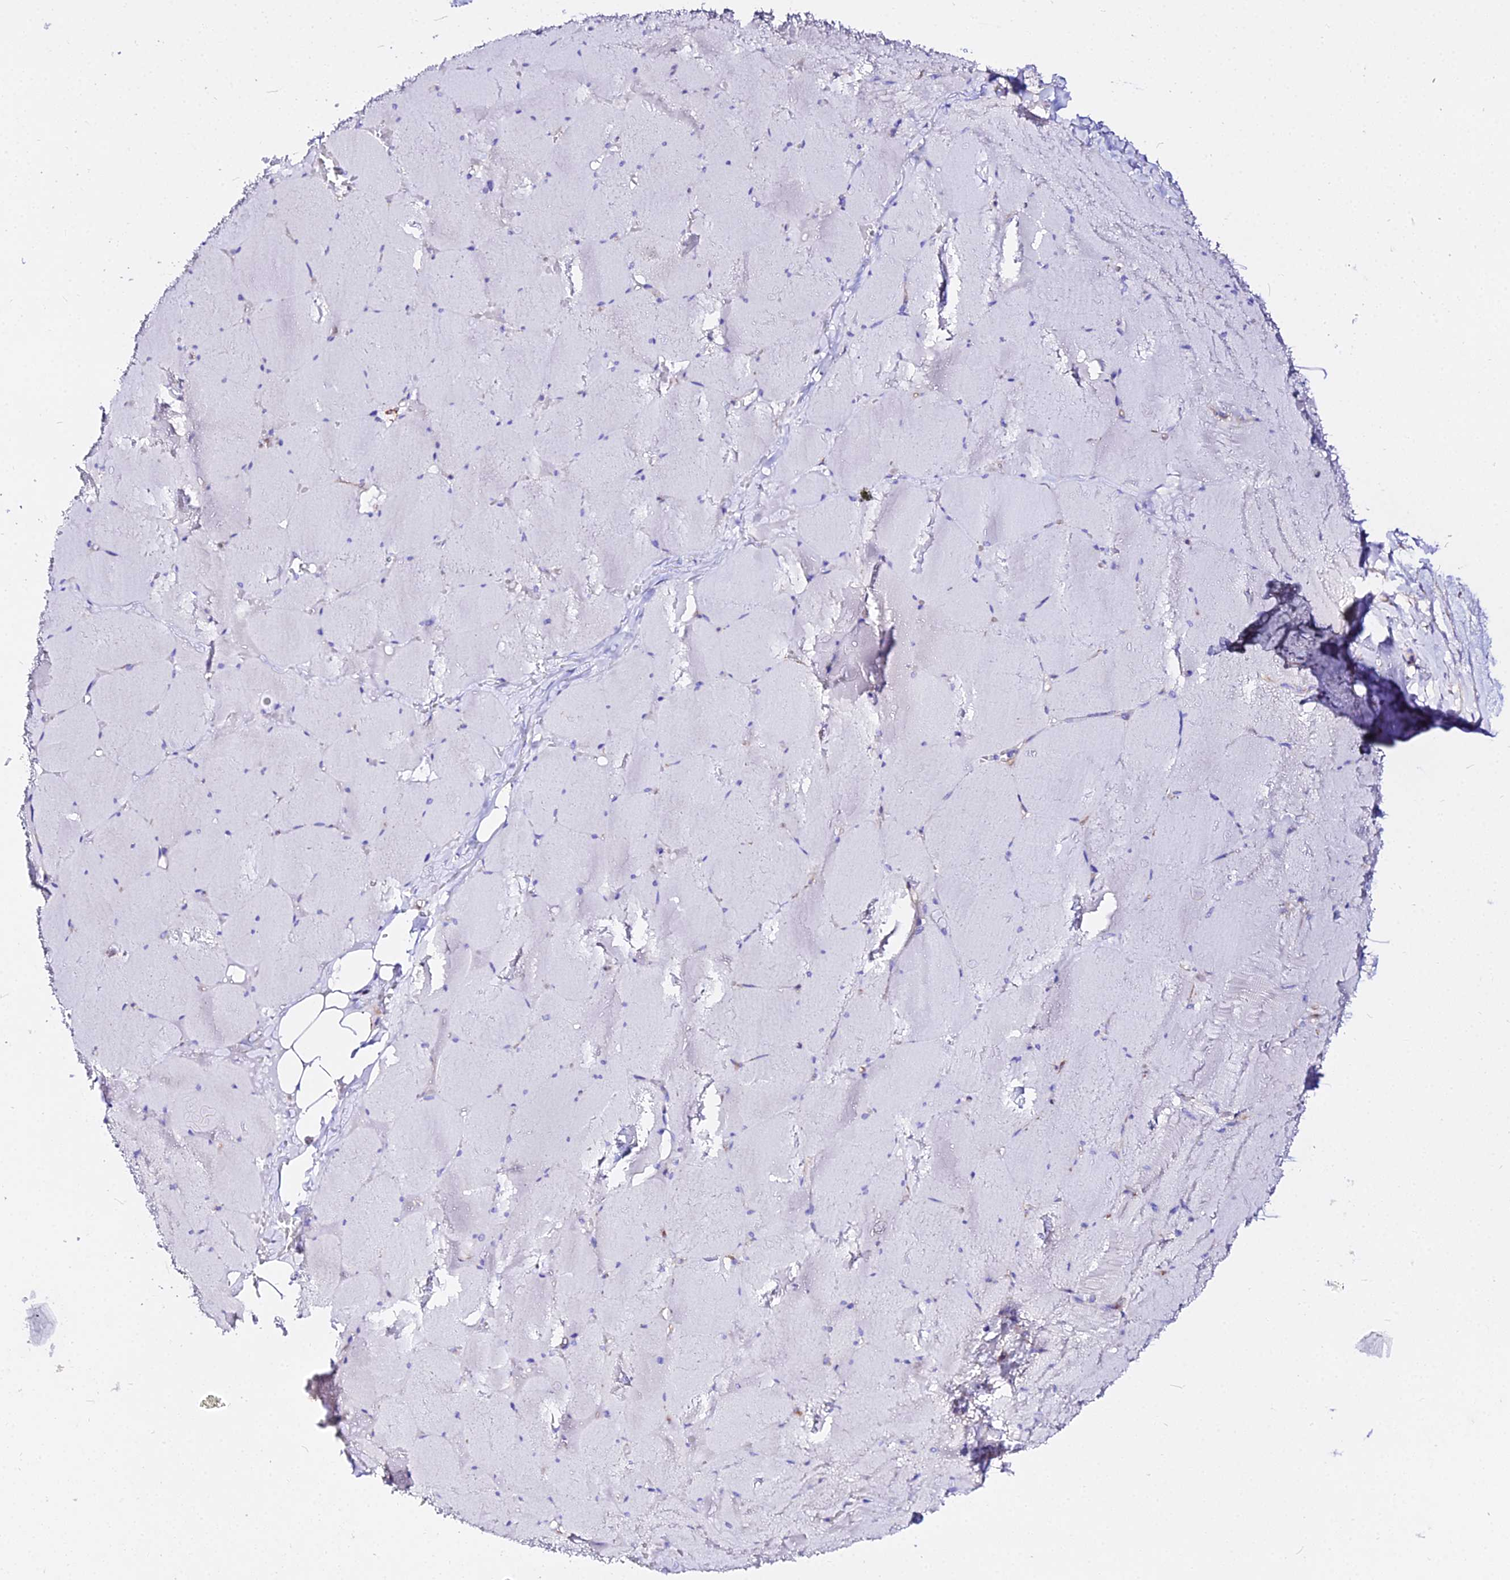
{"staining": {"intensity": "negative", "quantity": "none", "location": "none"}, "tissue": "skeletal muscle", "cell_type": "Myocytes", "image_type": "normal", "snomed": [{"axis": "morphology", "description": "Normal tissue, NOS"}, {"axis": "topography", "description": "Skeletal muscle"}, {"axis": "topography", "description": "Head-Neck"}], "caption": "The photomicrograph shows no significant expression in myocytes of skeletal muscle.", "gene": "DAW1", "patient": {"sex": "male", "age": 66}}